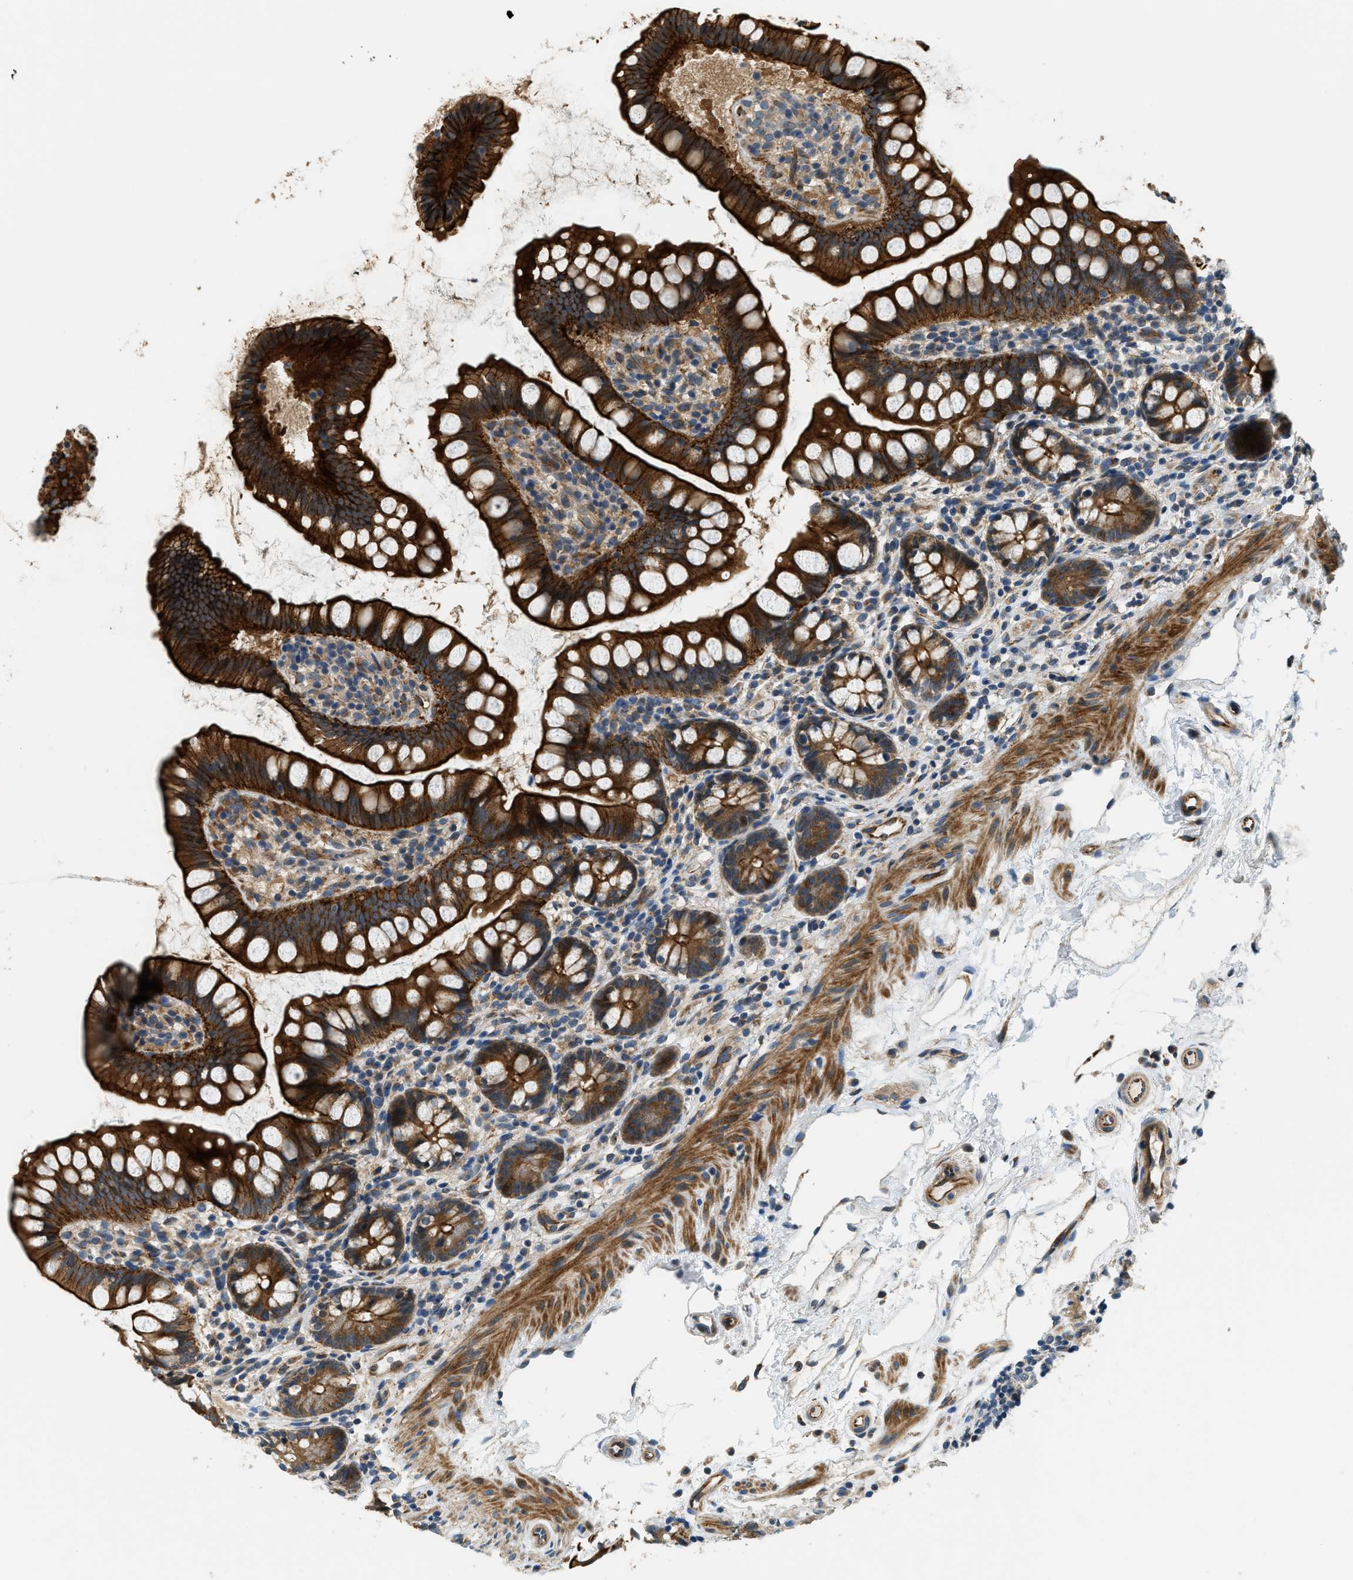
{"staining": {"intensity": "strong", "quantity": ">75%", "location": "cytoplasmic/membranous"}, "tissue": "small intestine", "cell_type": "Glandular cells", "image_type": "normal", "snomed": [{"axis": "morphology", "description": "Normal tissue, NOS"}, {"axis": "topography", "description": "Small intestine"}], "caption": "A micrograph of small intestine stained for a protein exhibits strong cytoplasmic/membranous brown staining in glandular cells.", "gene": "ALOX12", "patient": {"sex": "female", "age": 84}}